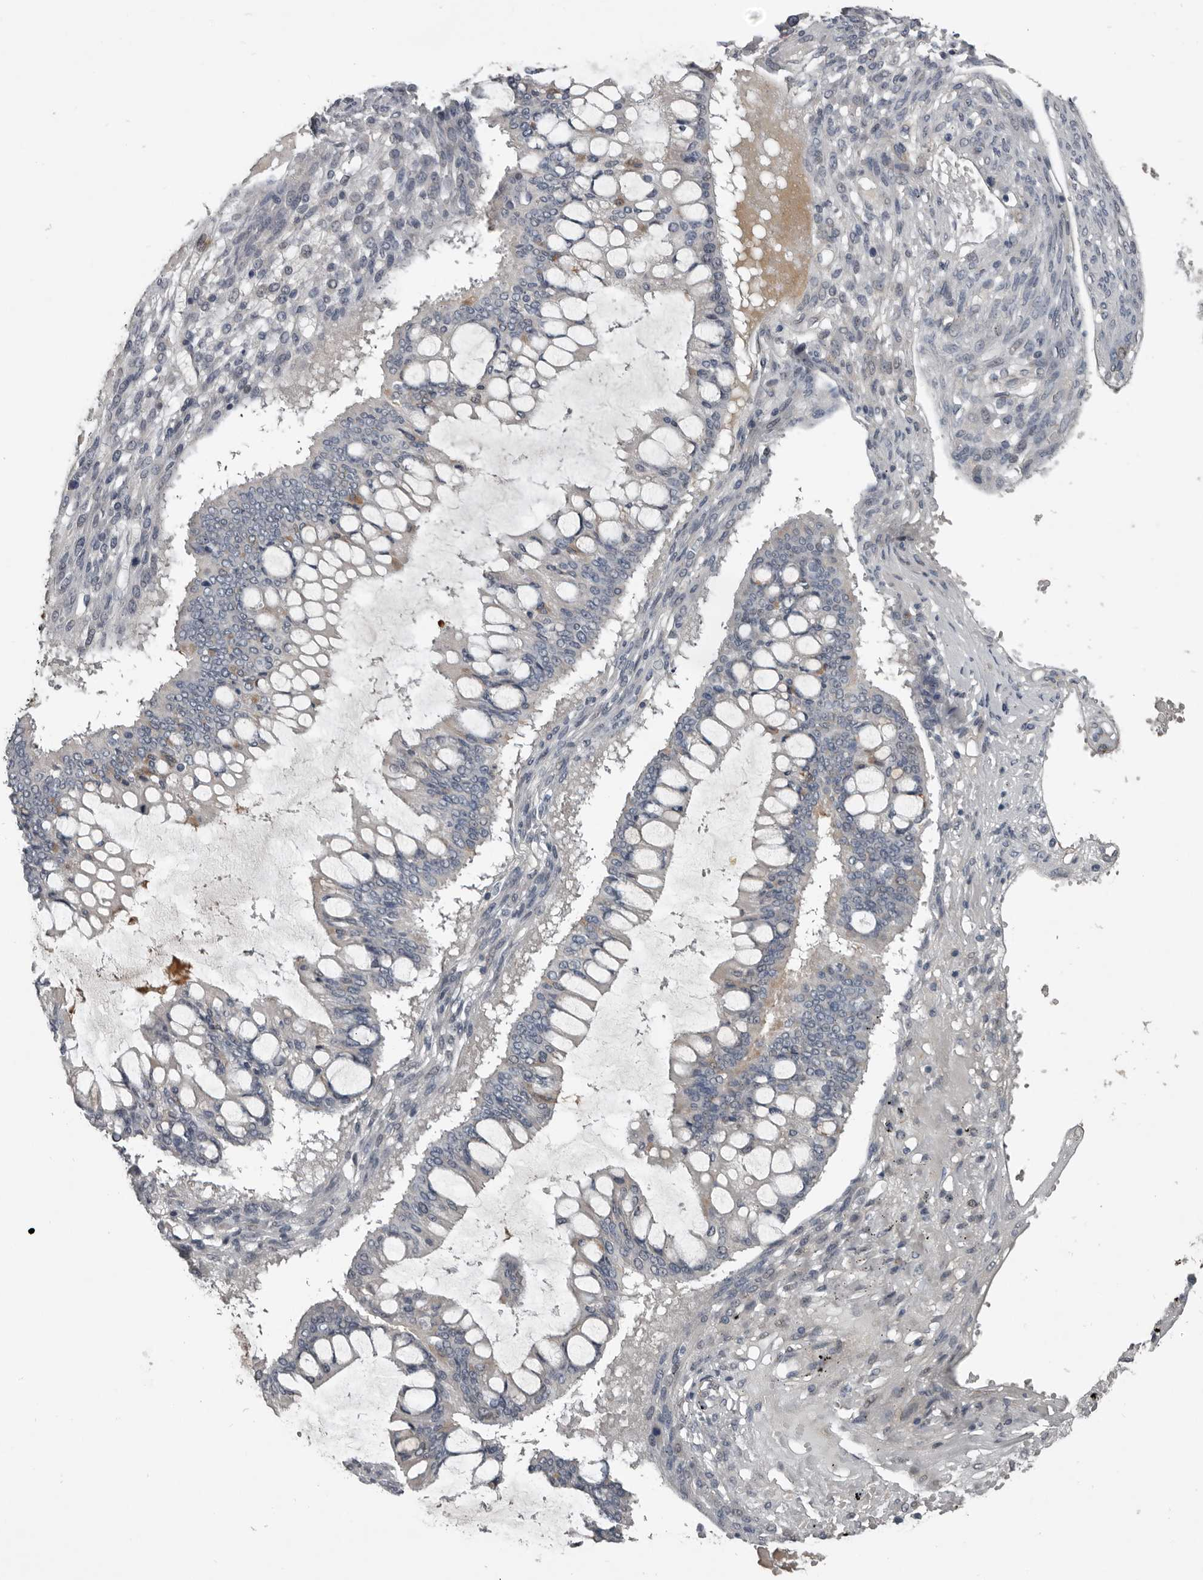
{"staining": {"intensity": "negative", "quantity": "none", "location": "none"}, "tissue": "ovarian cancer", "cell_type": "Tumor cells", "image_type": "cancer", "snomed": [{"axis": "morphology", "description": "Cystadenocarcinoma, mucinous, NOS"}, {"axis": "topography", "description": "Ovary"}], "caption": "DAB (3,3'-diaminobenzidine) immunohistochemical staining of human ovarian cancer (mucinous cystadenocarcinoma) reveals no significant positivity in tumor cells.", "gene": "C1orf216", "patient": {"sex": "female", "age": 73}}